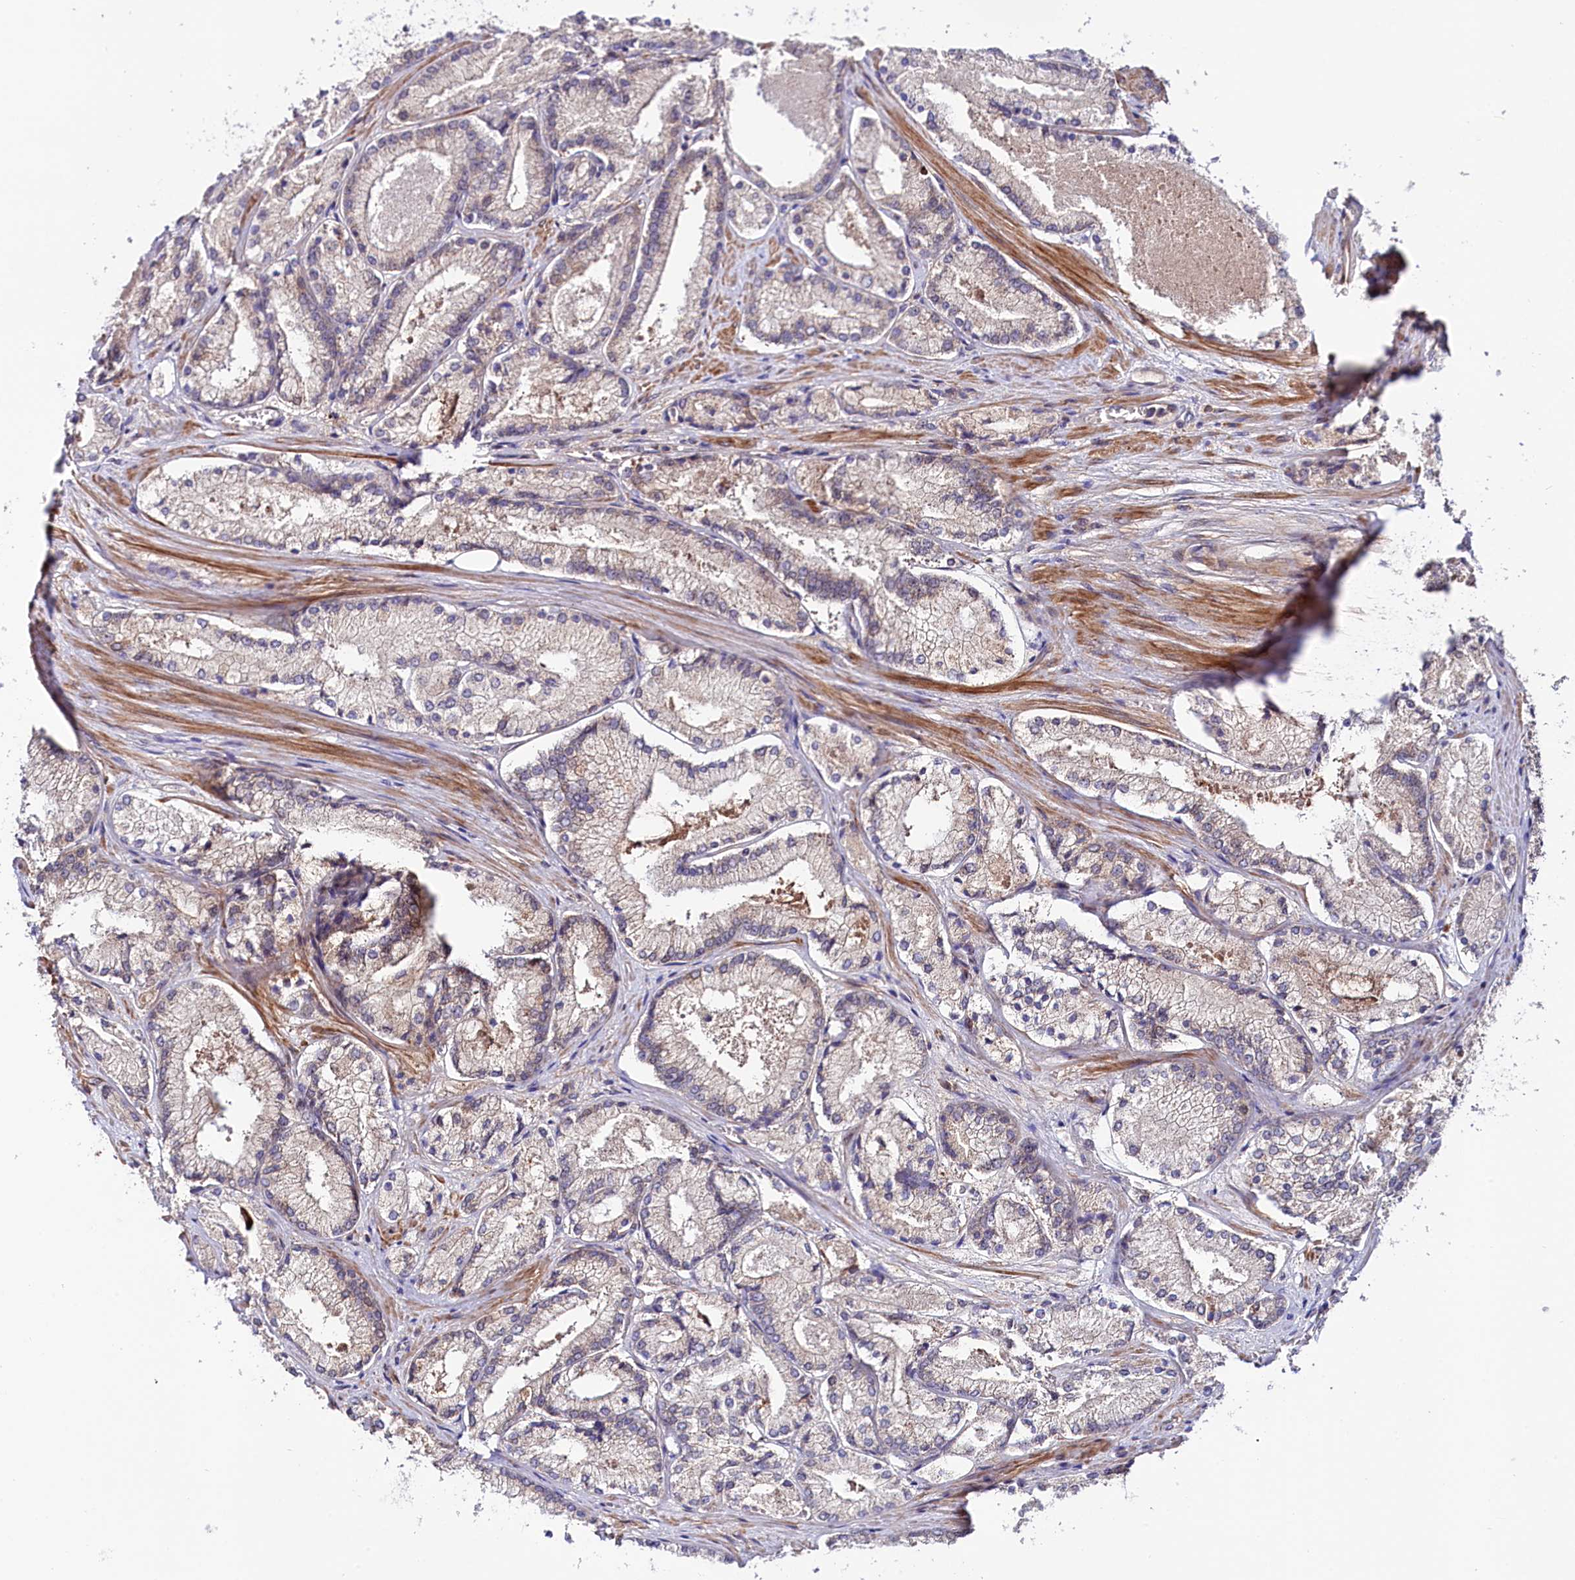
{"staining": {"intensity": "weak", "quantity": "<25%", "location": "cytoplasmic/membranous"}, "tissue": "prostate cancer", "cell_type": "Tumor cells", "image_type": "cancer", "snomed": [{"axis": "morphology", "description": "Adenocarcinoma, Low grade"}, {"axis": "topography", "description": "Prostate"}], "caption": "The micrograph shows no significant expression in tumor cells of prostate low-grade adenocarcinoma.", "gene": "NEDD1", "patient": {"sex": "male", "age": 74}}